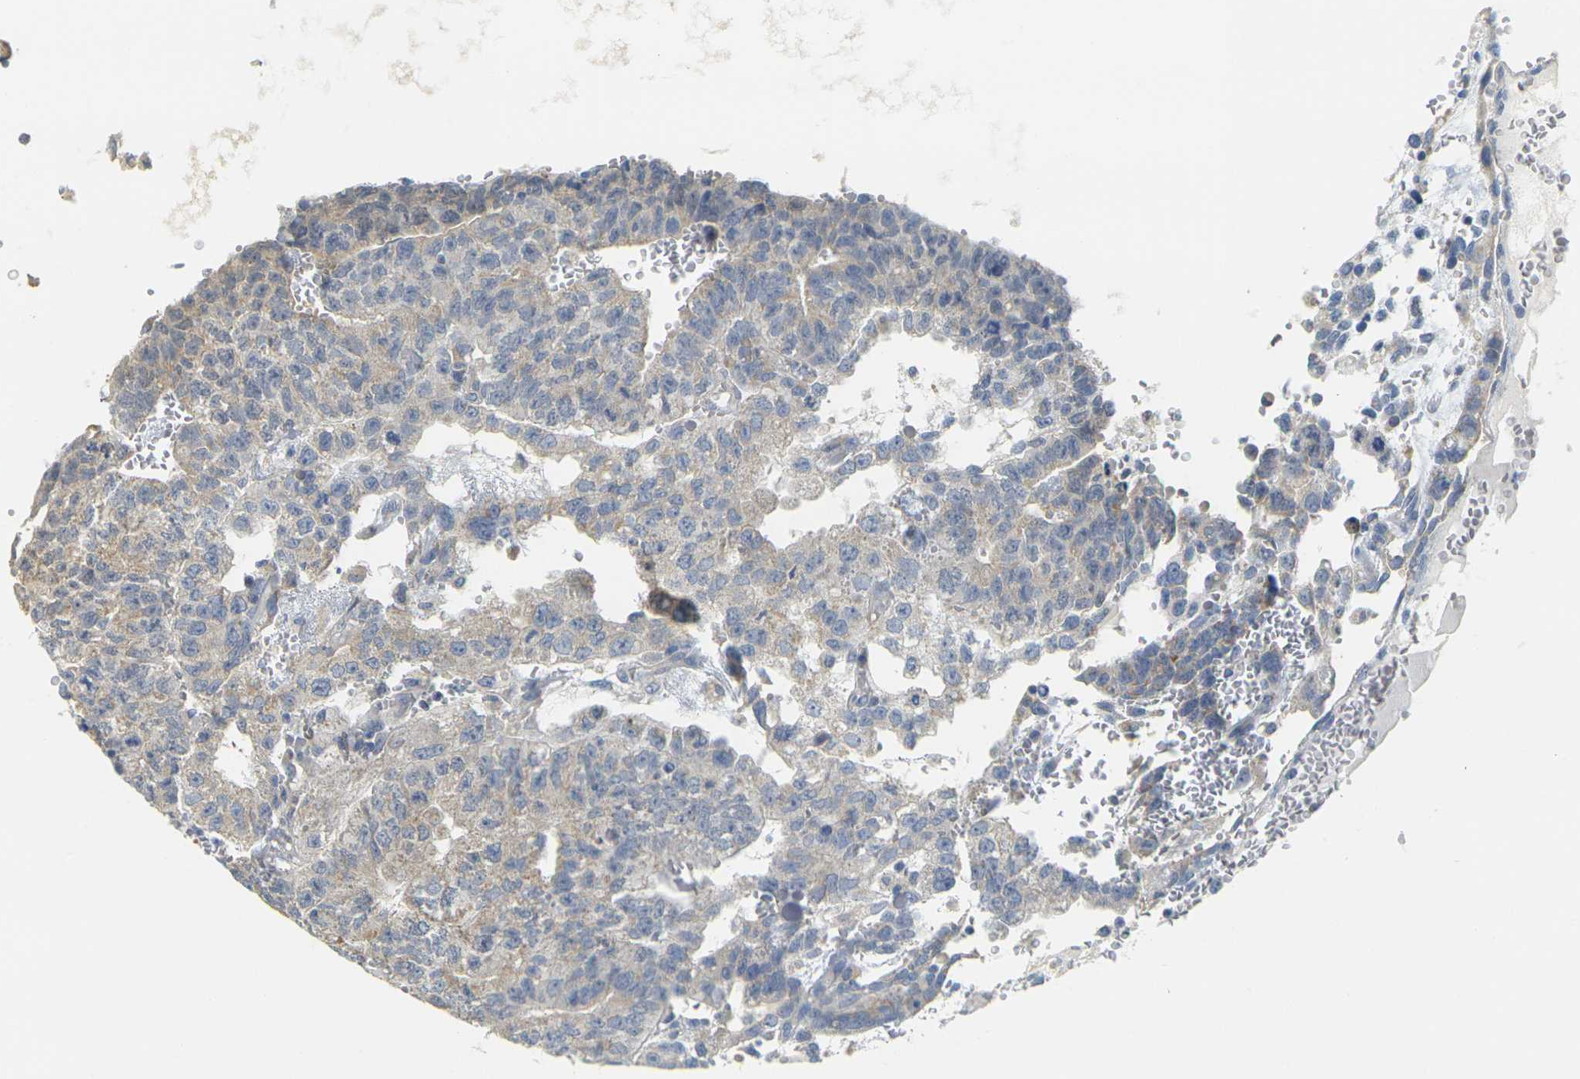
{"staining": {"intensity": "weak", "quantity": "<25%", "location": "cytoplasmic/membranous"}, "tissue": "testis cancer", "cell_type": "Tumor cells", "image_type": "cancer", "snomed": [{"axis": "morphology", "description": "Seminoma, NOS"}, {"axis": "morphology", "description": "Carcinoma, Embryonal, NOS"}, {"axis": "topography", "description": "Testis"}], "caption": "A high-resolution image shows IHC staining of testis cancer (embryonal carcinoma), which displays no significant expression in tumor cells.", "gene": "GDAP1", "patient": {"sex": "male", "age": 52}}